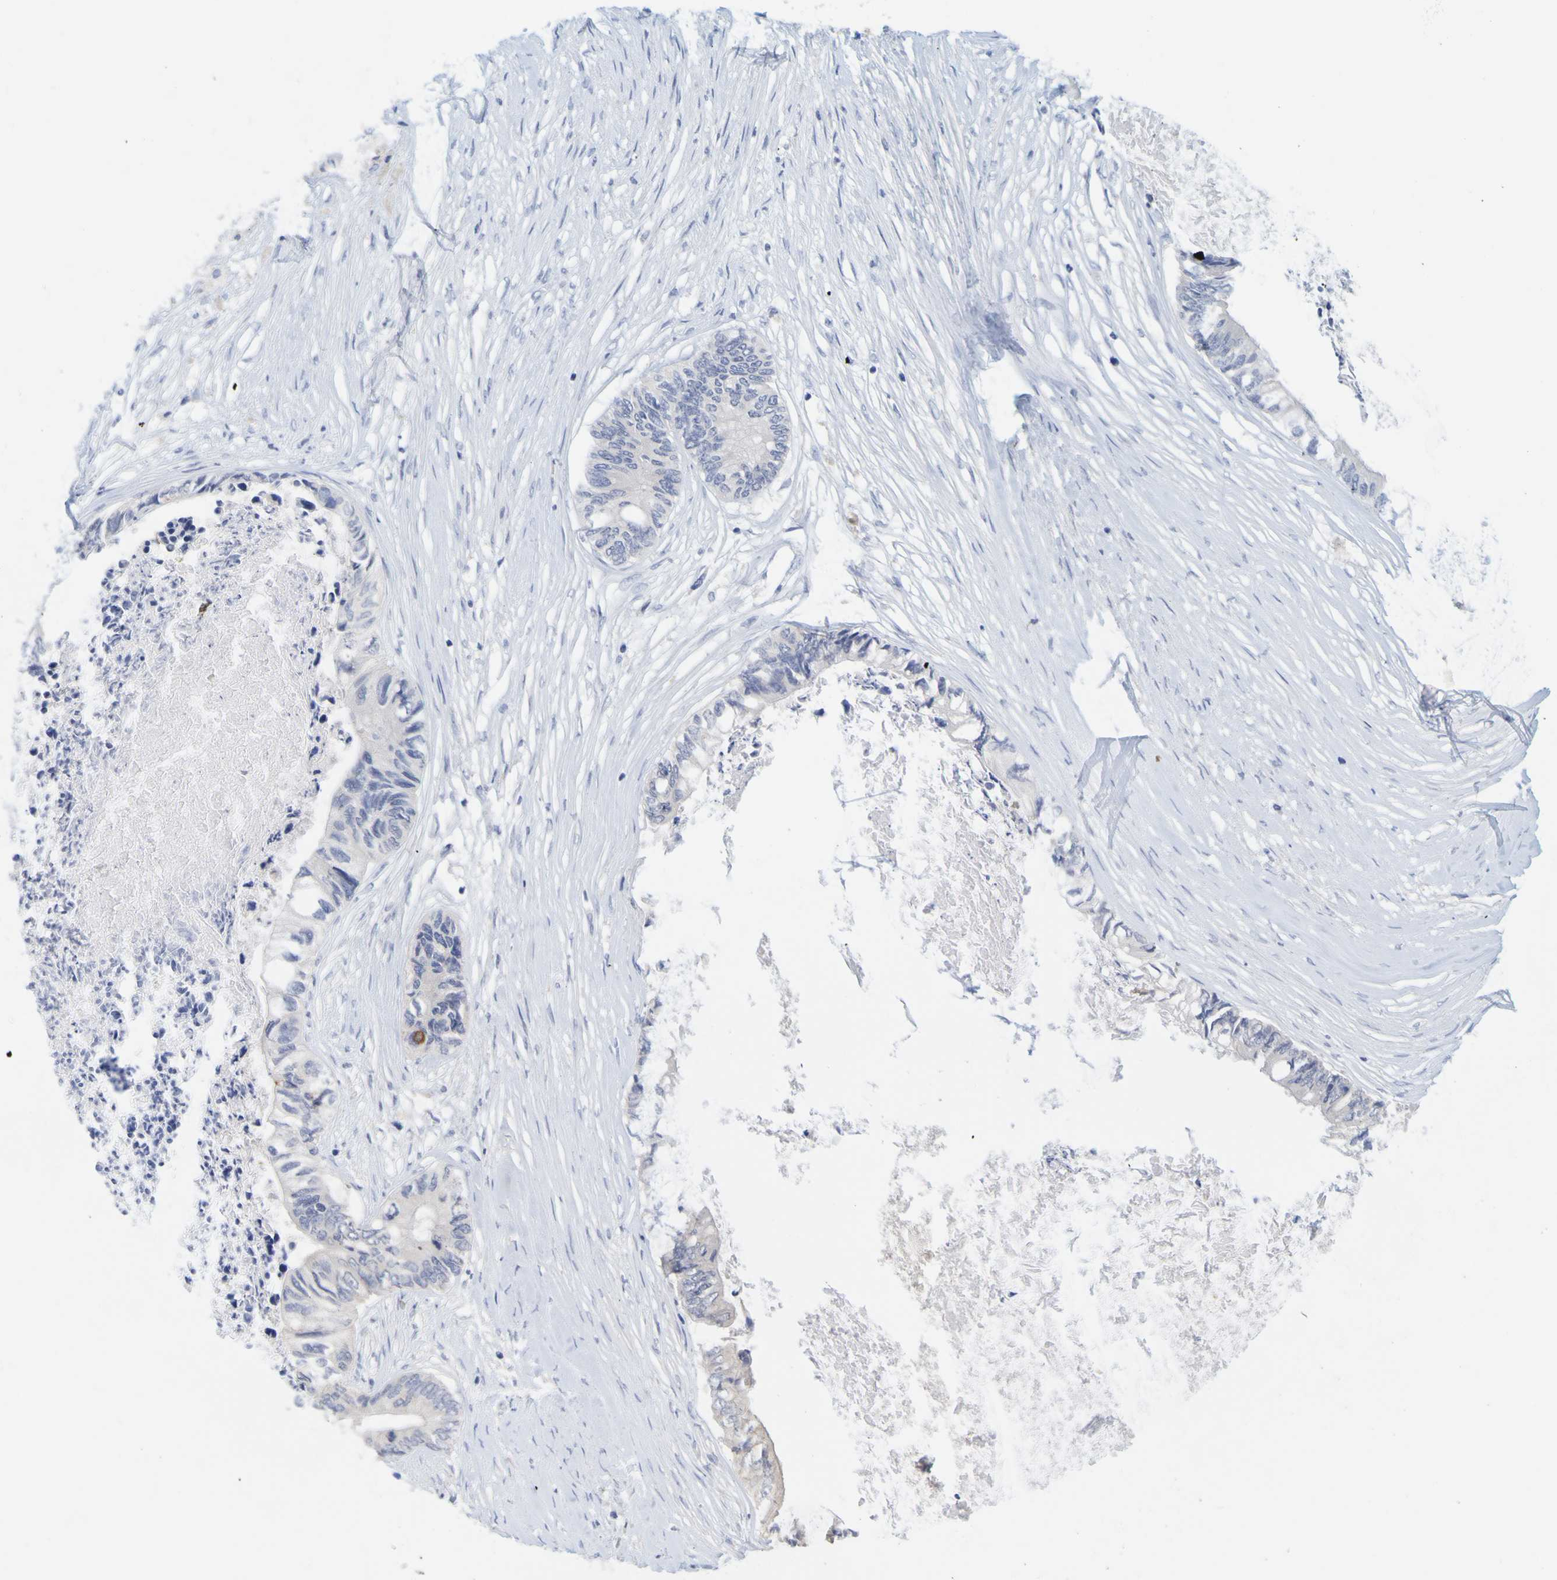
{"staining": {"intensity": "negative", "quantity": "none", "location": "none"}, "tissue": "colorectal cancer", "cell_type": "Tumor cells", "image_type": "cancer", "snomed": [{"axis": "morphology", "description": "Adenocarcinoma, NOS"}, {"axis": "topography", "description": "Rectum"}], "caption": "IHC histopathology image of colorectal cancer (adenocarcinoma) stained for a protein (brown), which reveals no positivity in tumor cells. (Brightfield microscopy of DAB (3,3'-diaminobenzidine) immunohistochemistry at high magnification).", "gene": "ENDOU", "patient": {"sex": "male", "age": 63}}